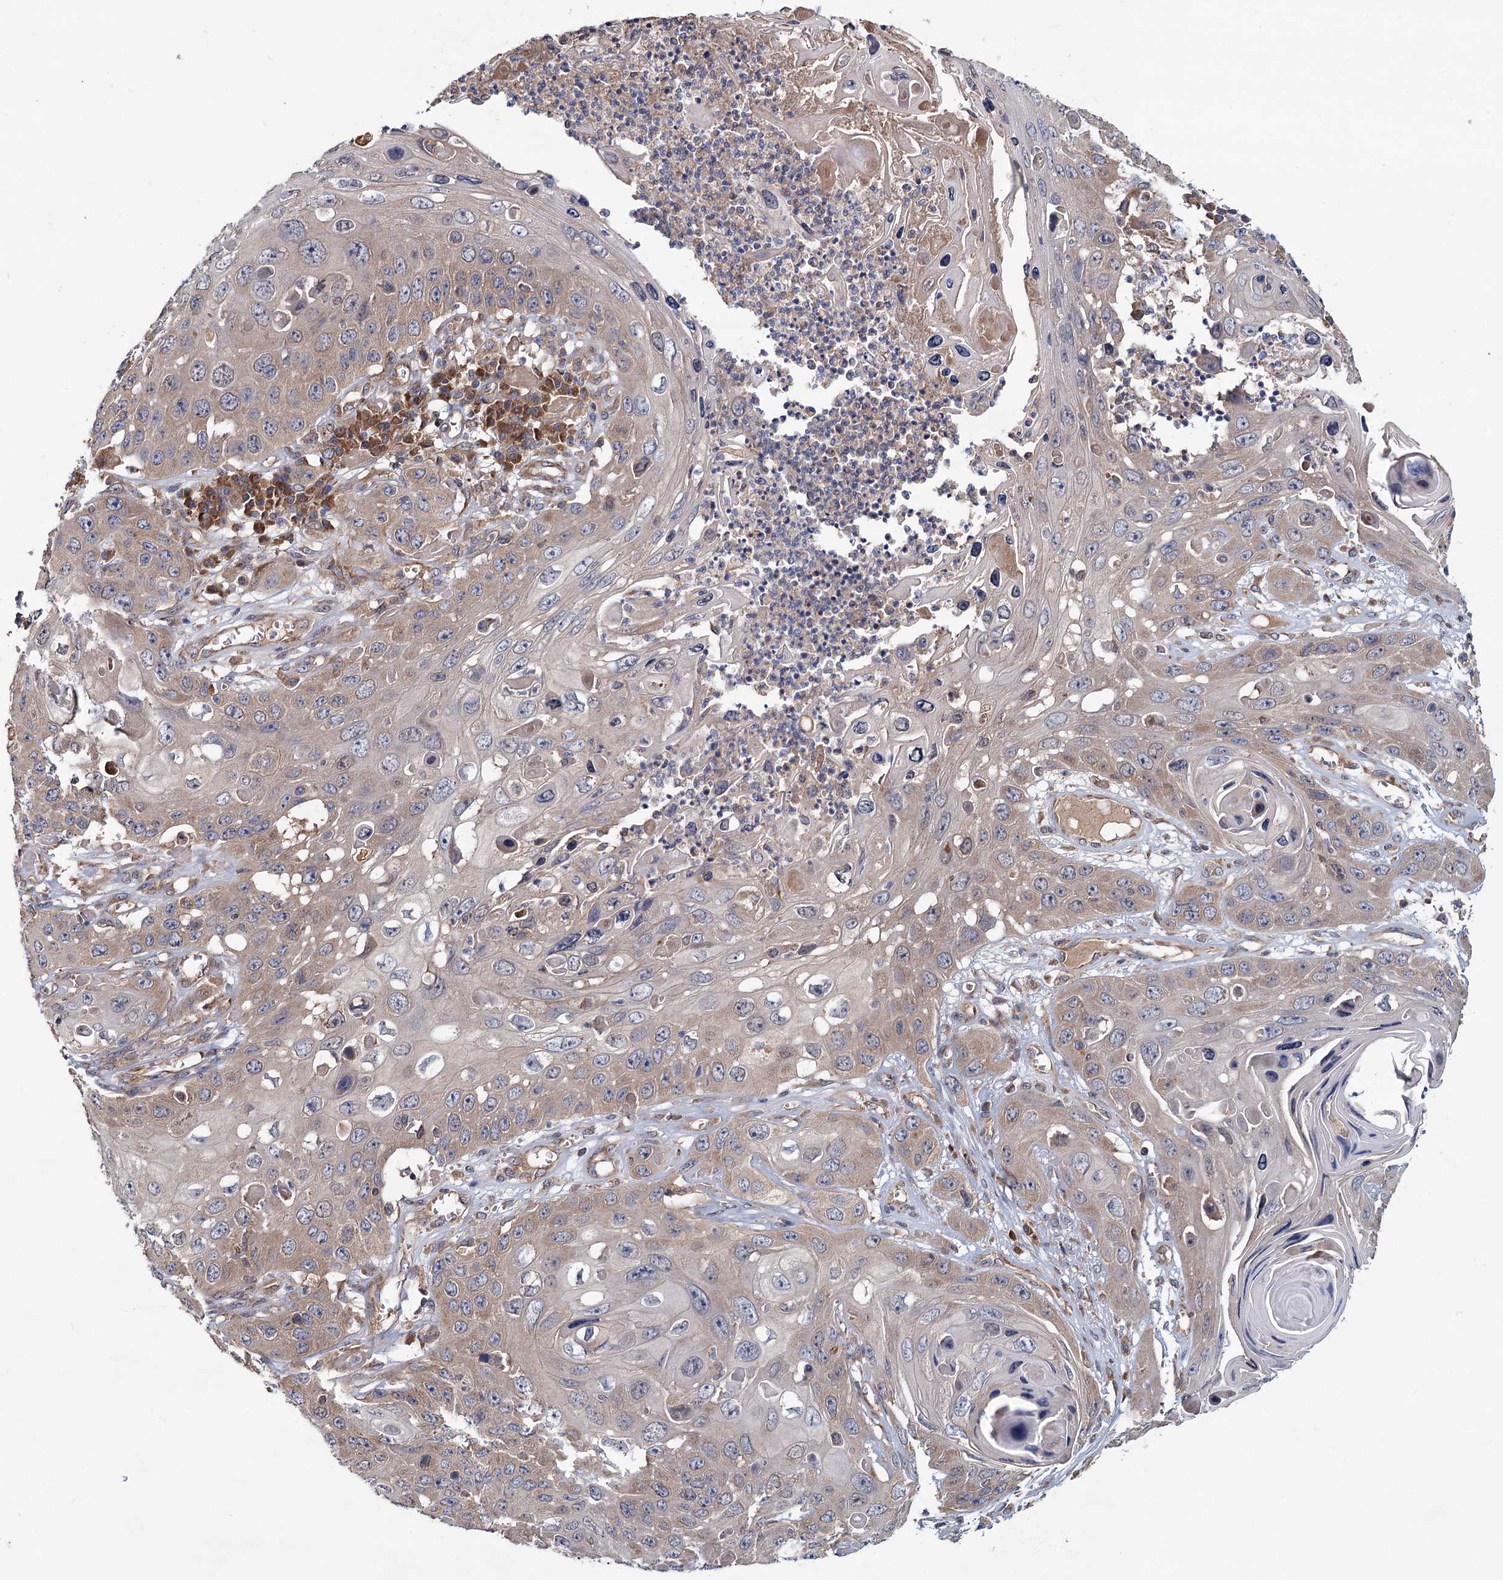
{"staining": {"intensity": "weak", "quantity": "25%-75%", "location": "cytoplasmic/membranous"}, "tissue": "skin cancer", "cell_type": "Tumor cells", "image_type": "cancer", "snomed": [{"axis": "morphology", "description": "Squamous cell carcinoma, NOS"}, {"axis": "topography", "description": "Skin"}], "caption": "A low amount of weak cytoplasmic/membranous positivity is appreciated in approximately 25%-75% of tumor cells in skin squamous cell carcinoma tissue. Using DAB (brown) and hematoxylin (blue) stains, captured at high magnification using brightfield microscopy.", "gene": "MTRR", "patient": {"sex": "male", "age": 55}}